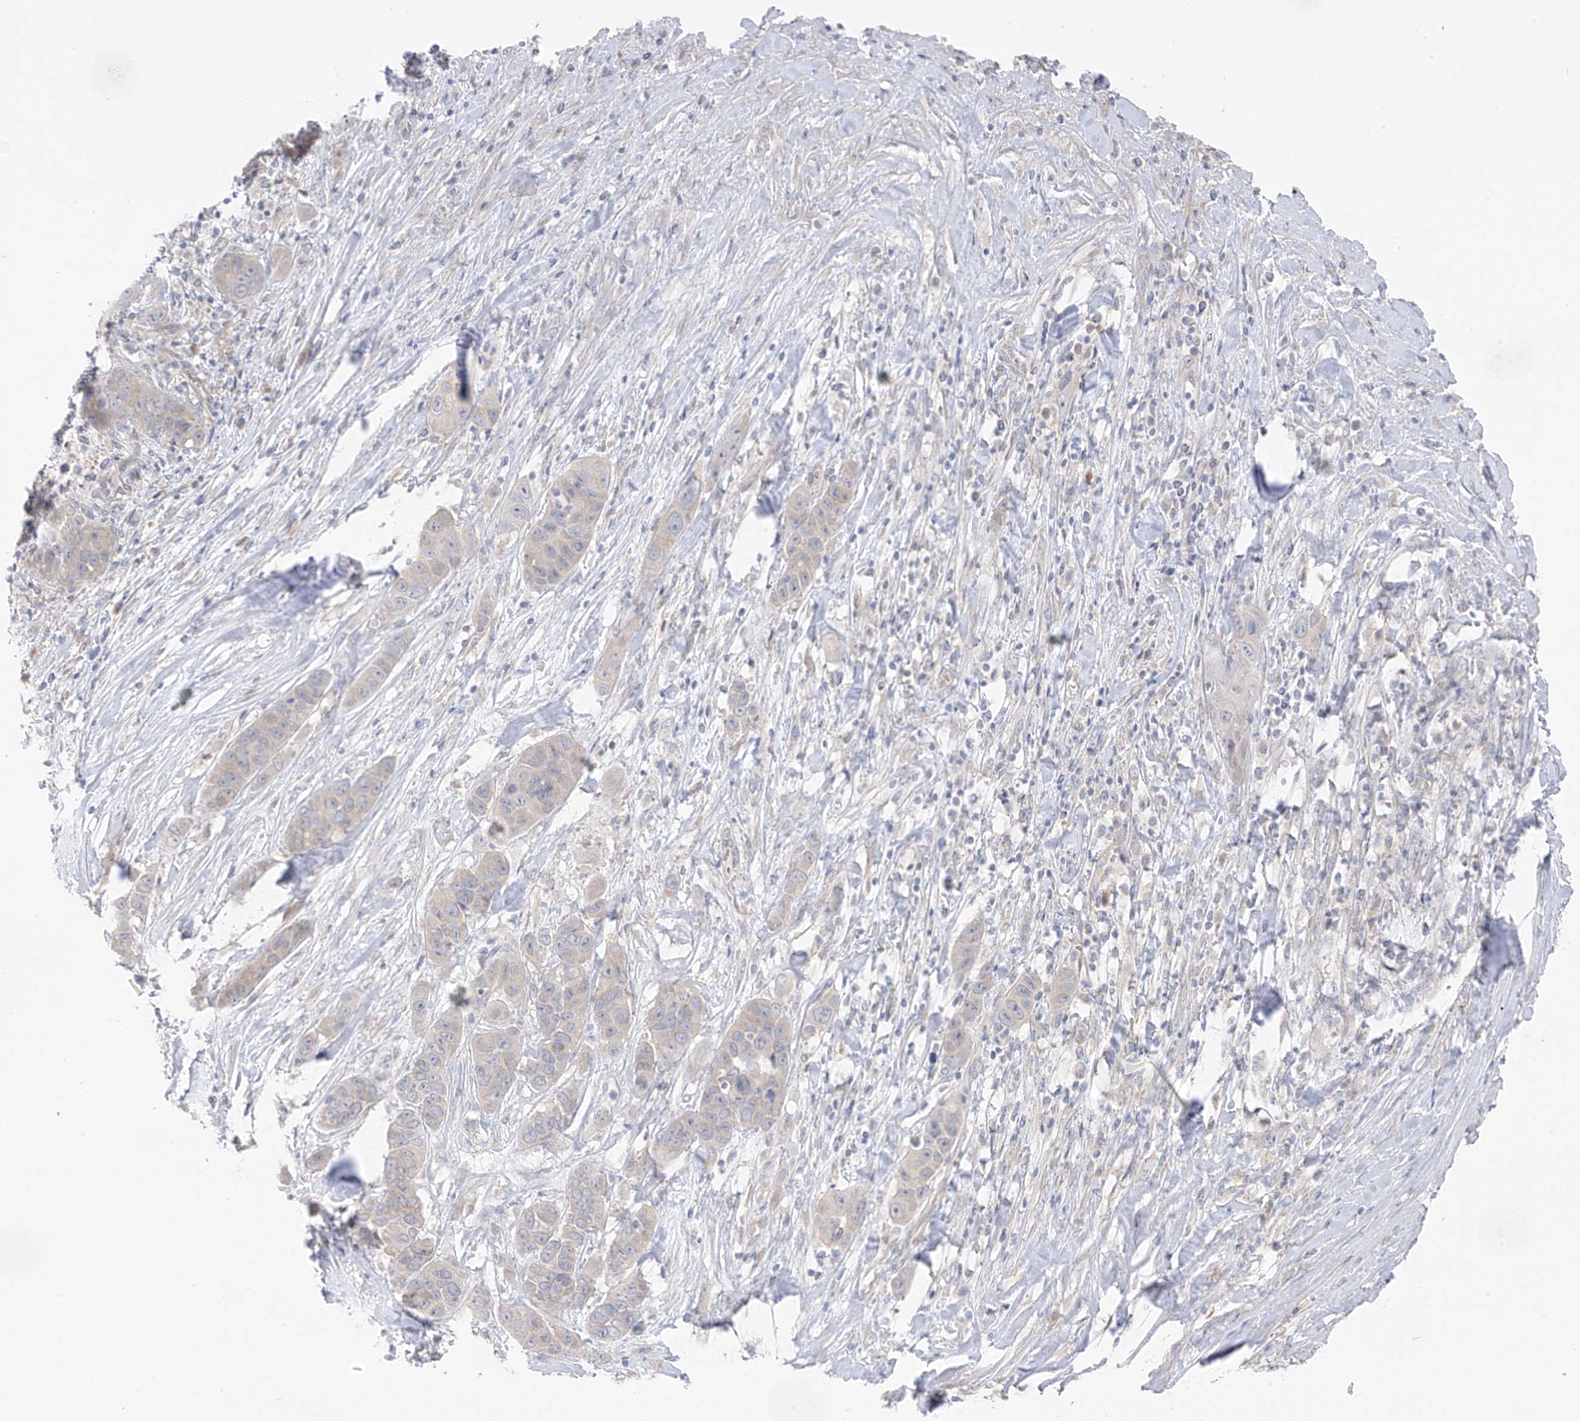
{"staining": {"intensity": "negative", "quantity": "none", "location": "none"}, "tissue": "liver cancer", "cell_type": "Tumor cells", "image_type": "cancer", "snomed": [{"axis": "morphology", "description": "Cholangiocarcinoma"}, {"axis": "topography", "description": "Liver"}], "caption": "DAB (3,3'-diaminobenzidine) immunohistochemical staining of human liver cancer (cholangiocarcinoma) exhibits no significant staining in tumor cells.", "gene": "NALCN", "patient": {"sex": "female", "age": 52}}